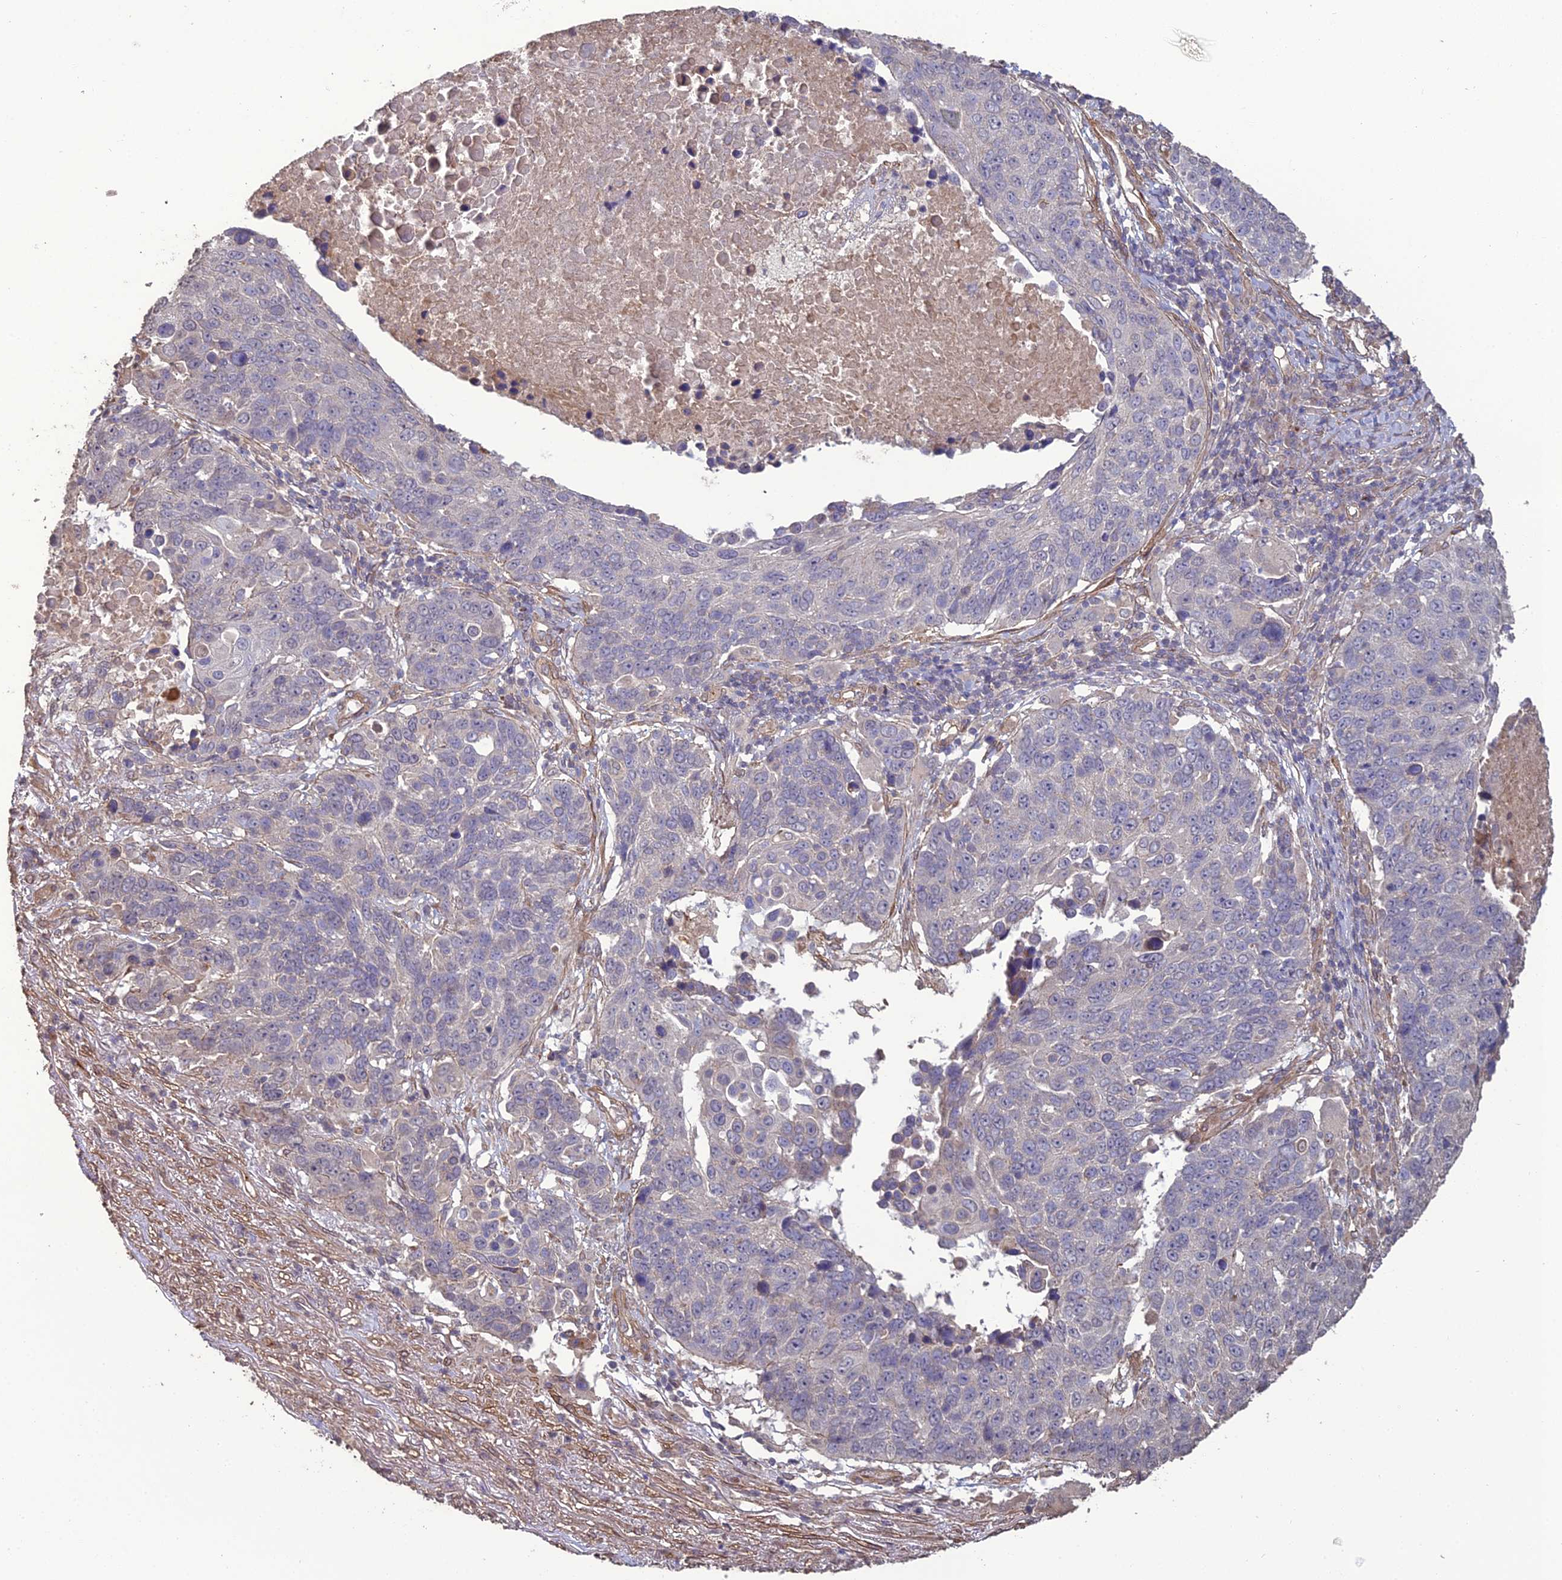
{"staining": {"intensity": "negative", "quantity": "none", "location": "none"}, "tissue": "lung cancer", "cell_type": "Tumor cells", "image_type": "cancer", "snomed": [{"axis": "morphology", "description": "Normal tissue, NOS"}, {"axis": "morphology", "description": "Squamous cell carcinoma, NOS"}, {"axis": "topography", "description": "Lymph node"}, {"axis": "topography", "description": "Lung"}], "caption": "Histopathology image shows no significant protein expression in tumor cells of lung squamous cell carcinoma.", "gene": "ATP6V0A2", "patient": {"sex": "male", "age": 66}}